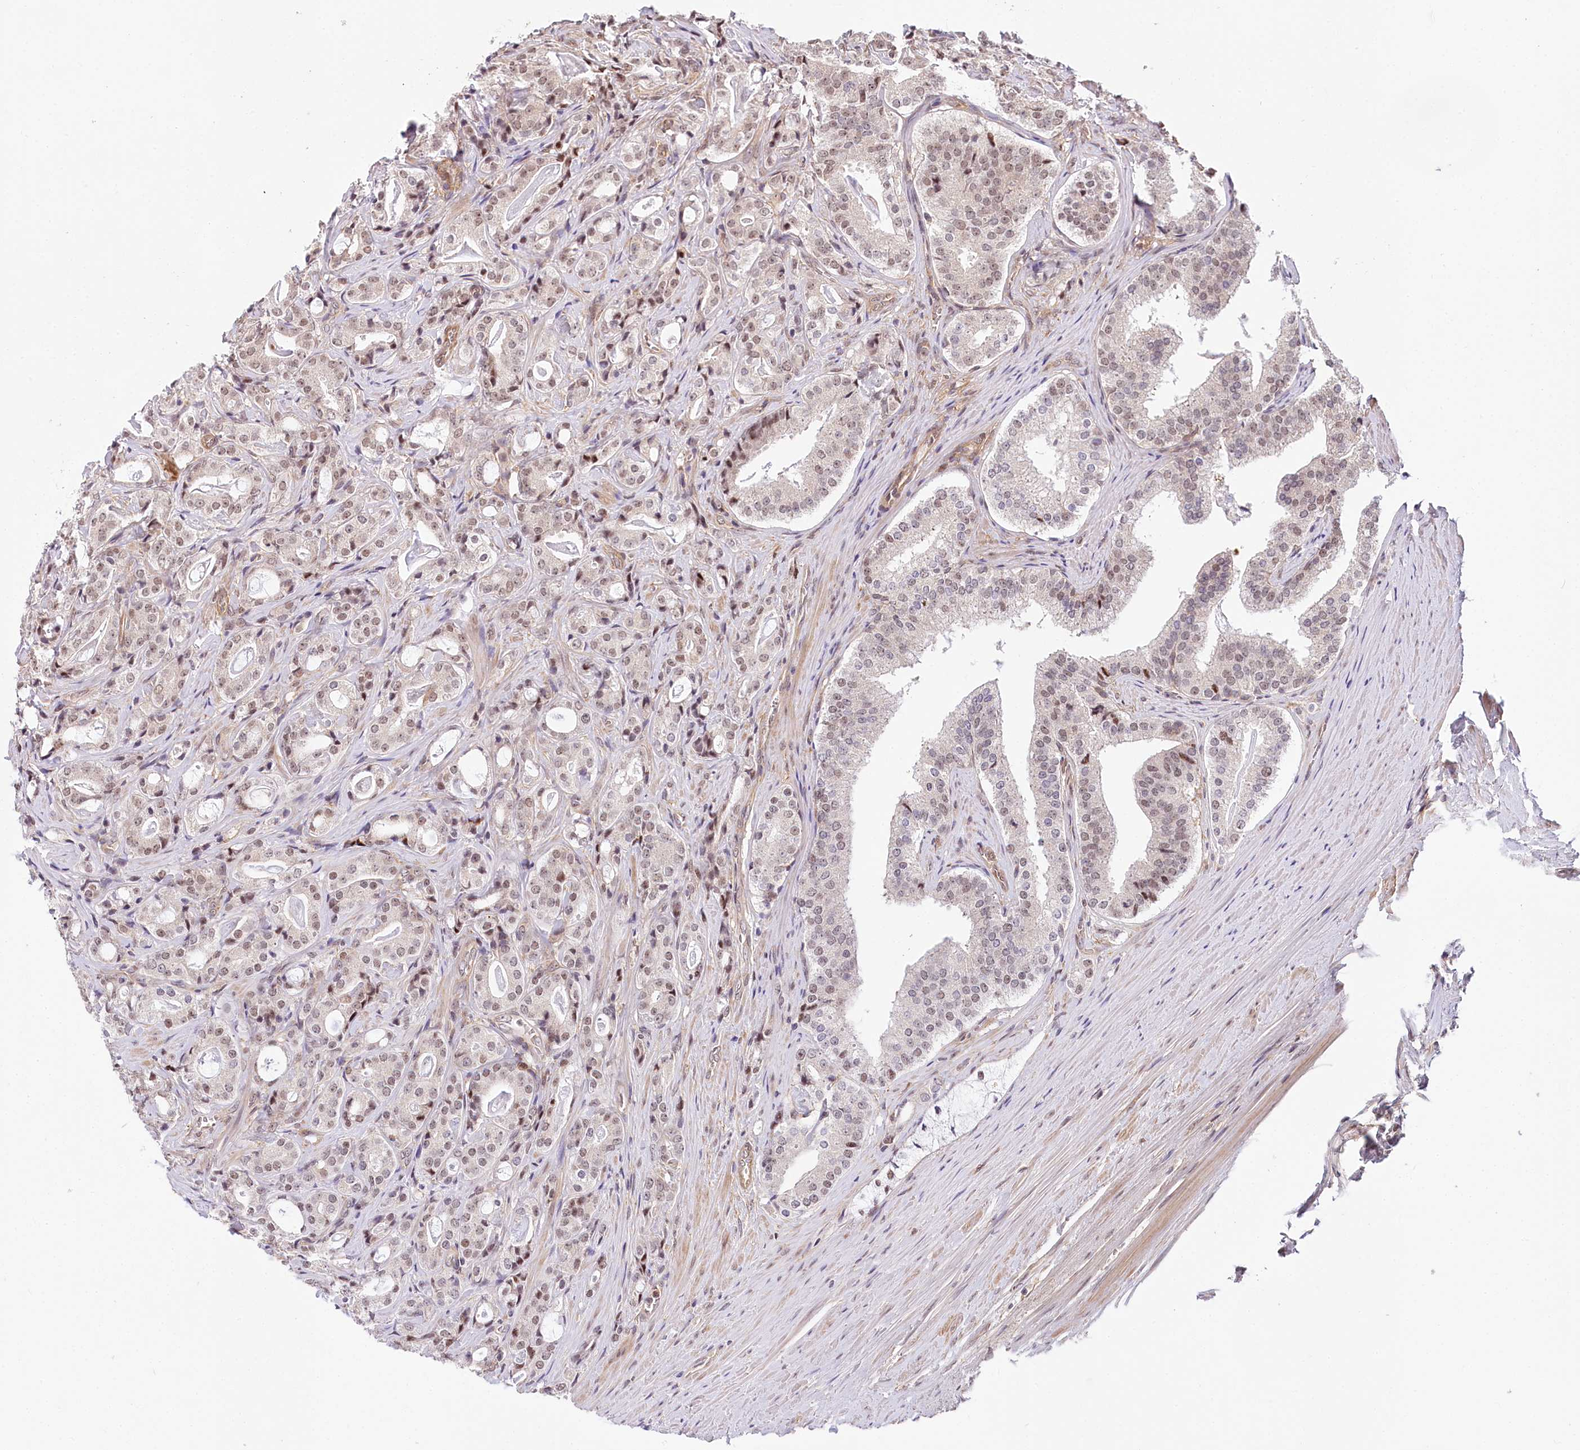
{"staining": {"intensity": "weak", "quantity": "25%-75%", "location": "nuclear"}, "tissue": "prostate cancer", "cell_type": "Tumor cells", "image_type": "cancer", "snomed": [{"axis": "morphology", "description": "Adenocarcinoma, High grade"}, {"axis": "topography", "description": "Prostate"}], "caption": "The histopathology image exhibits immunohistochemical staining of high-grade adenocarcinoma (prostate). There is weak nuclear staining is appreciated in approximately 25%-75% of tumor cells.", "gene": "TUBGCP2", "patient": {"sex": "male", "age": 63}}